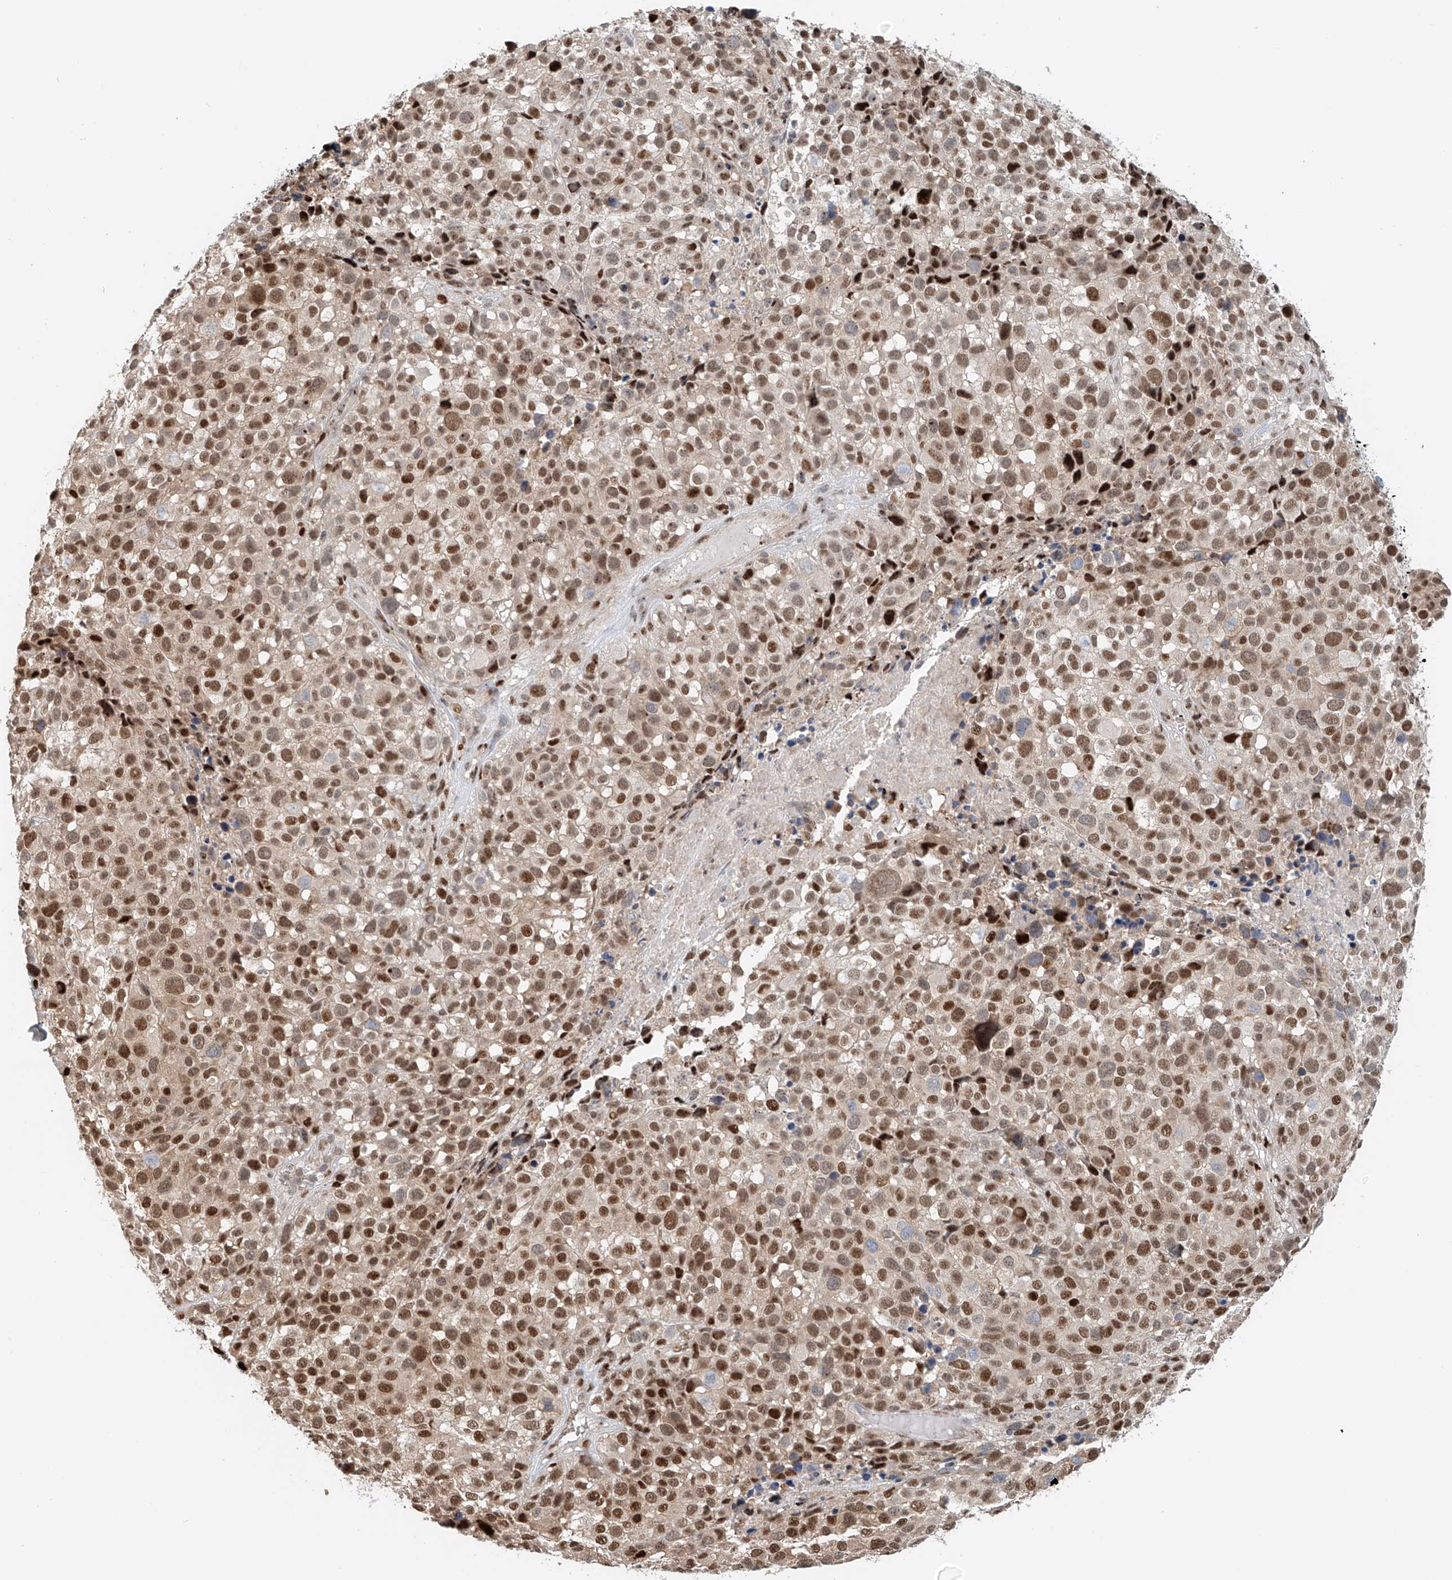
{"staining": {"intensity": "strong", "quantity": ">75%", "location": "nuclear"}, "tissue": "melanoma", "cell_type": "Tumor cells", "image_type": "cancer", "snomed": [{"axis": "morphology", "description": "Malignant melanoma, NOS"}, {"axis": "topography", "description": "Skin of trunk"}], "caption": "Tumor cells display high levels of strong nuclear staining in approximately >75% of cells in human melanoma.", "gene": "ZNF514", "patient": {"sex": "male", "age": 71}}